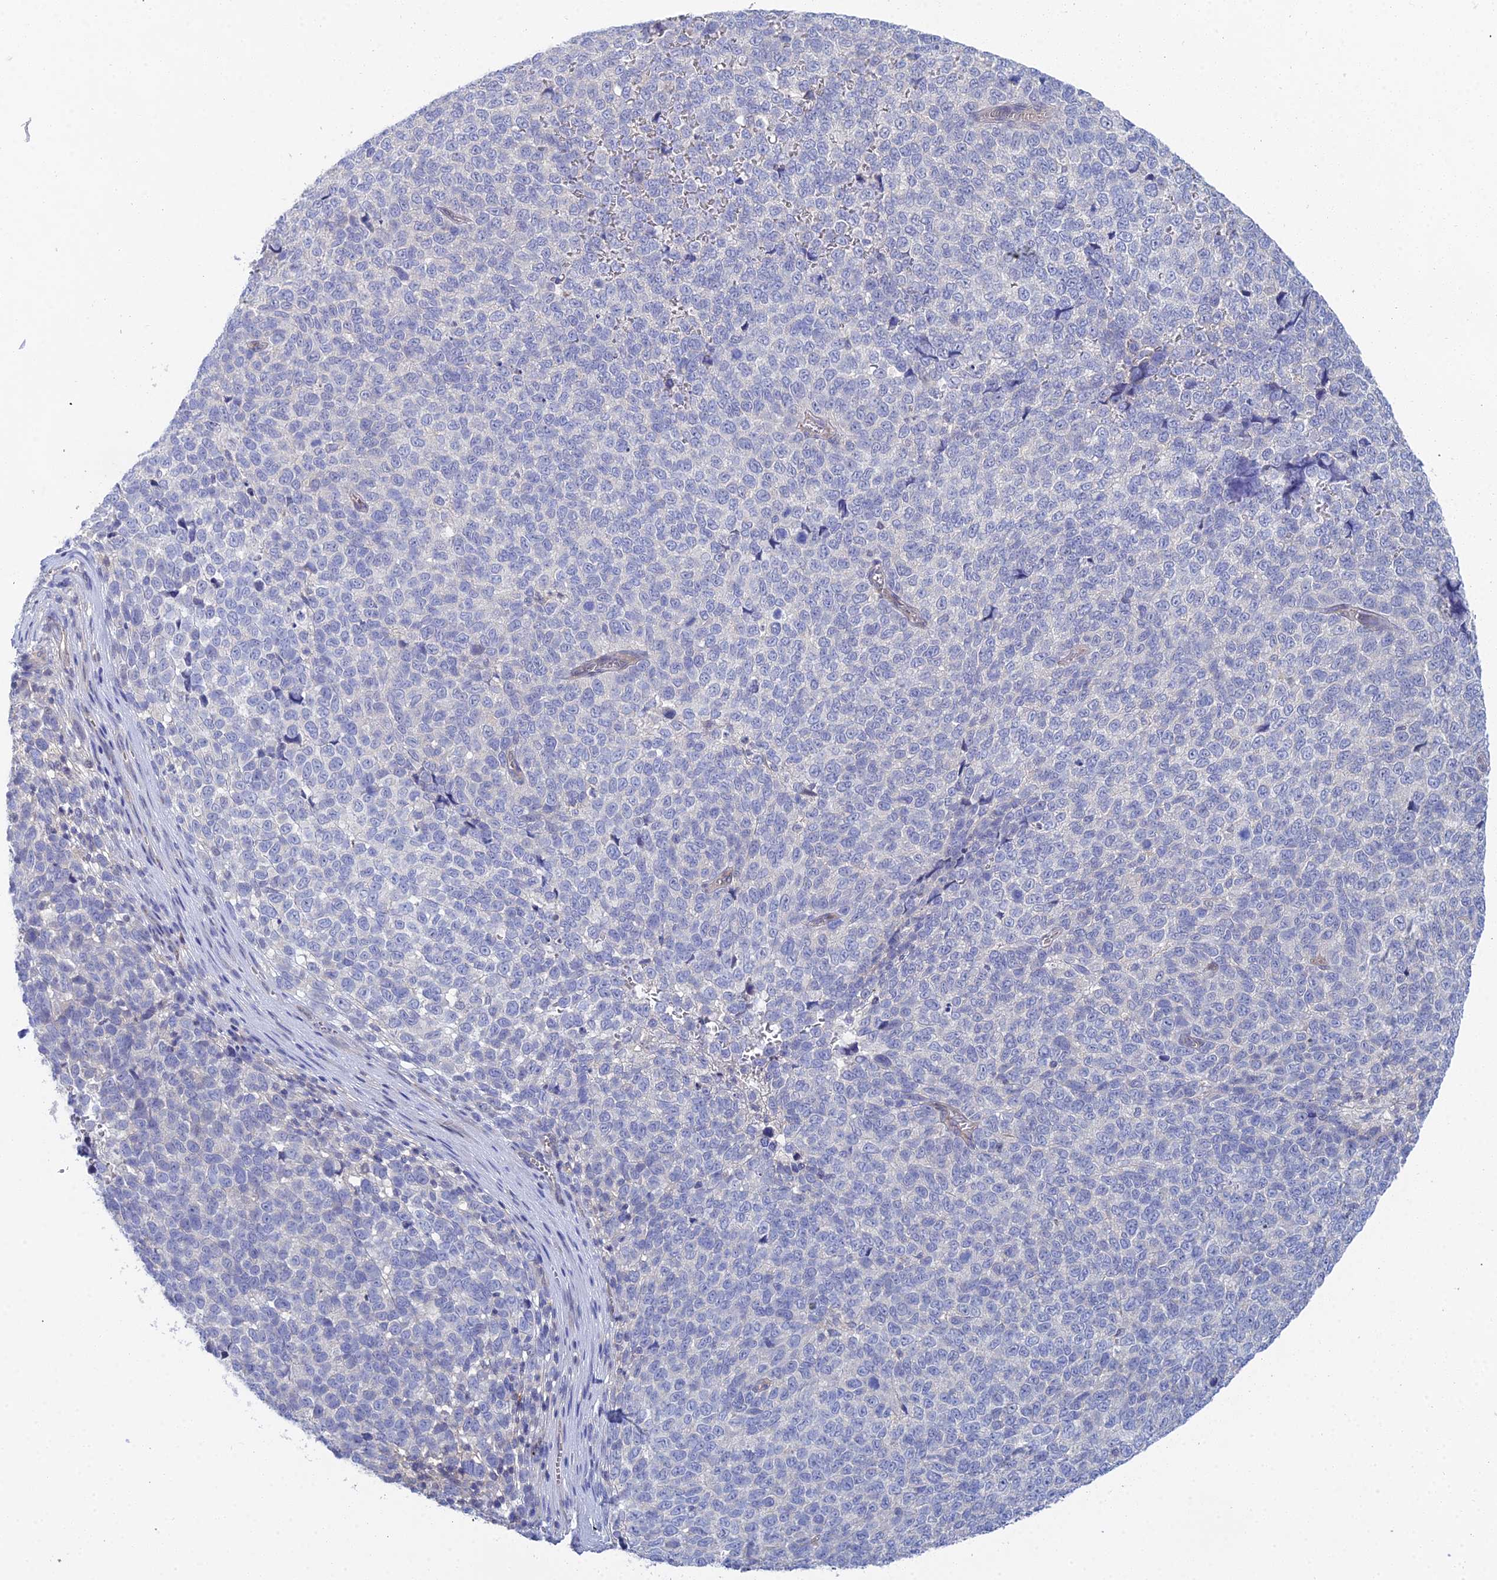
{"staining": {"intensity": "negative", "quantity": "none", "location": "none"}, "tissue": "melanoma", "cell_type": "Tumor cells", "image_type": "cancer", "snomed": [{"axis": "morphology", "description": "Malignant melanoma, NOS"}, {"axis": "topography", "description": "Nose, NOS"}], "caption": "IHC of human malignant melanoma displays no positivity in tumor cells.", "gene": "DNAH14", "patient": {"sex": "female", "age": 48}}